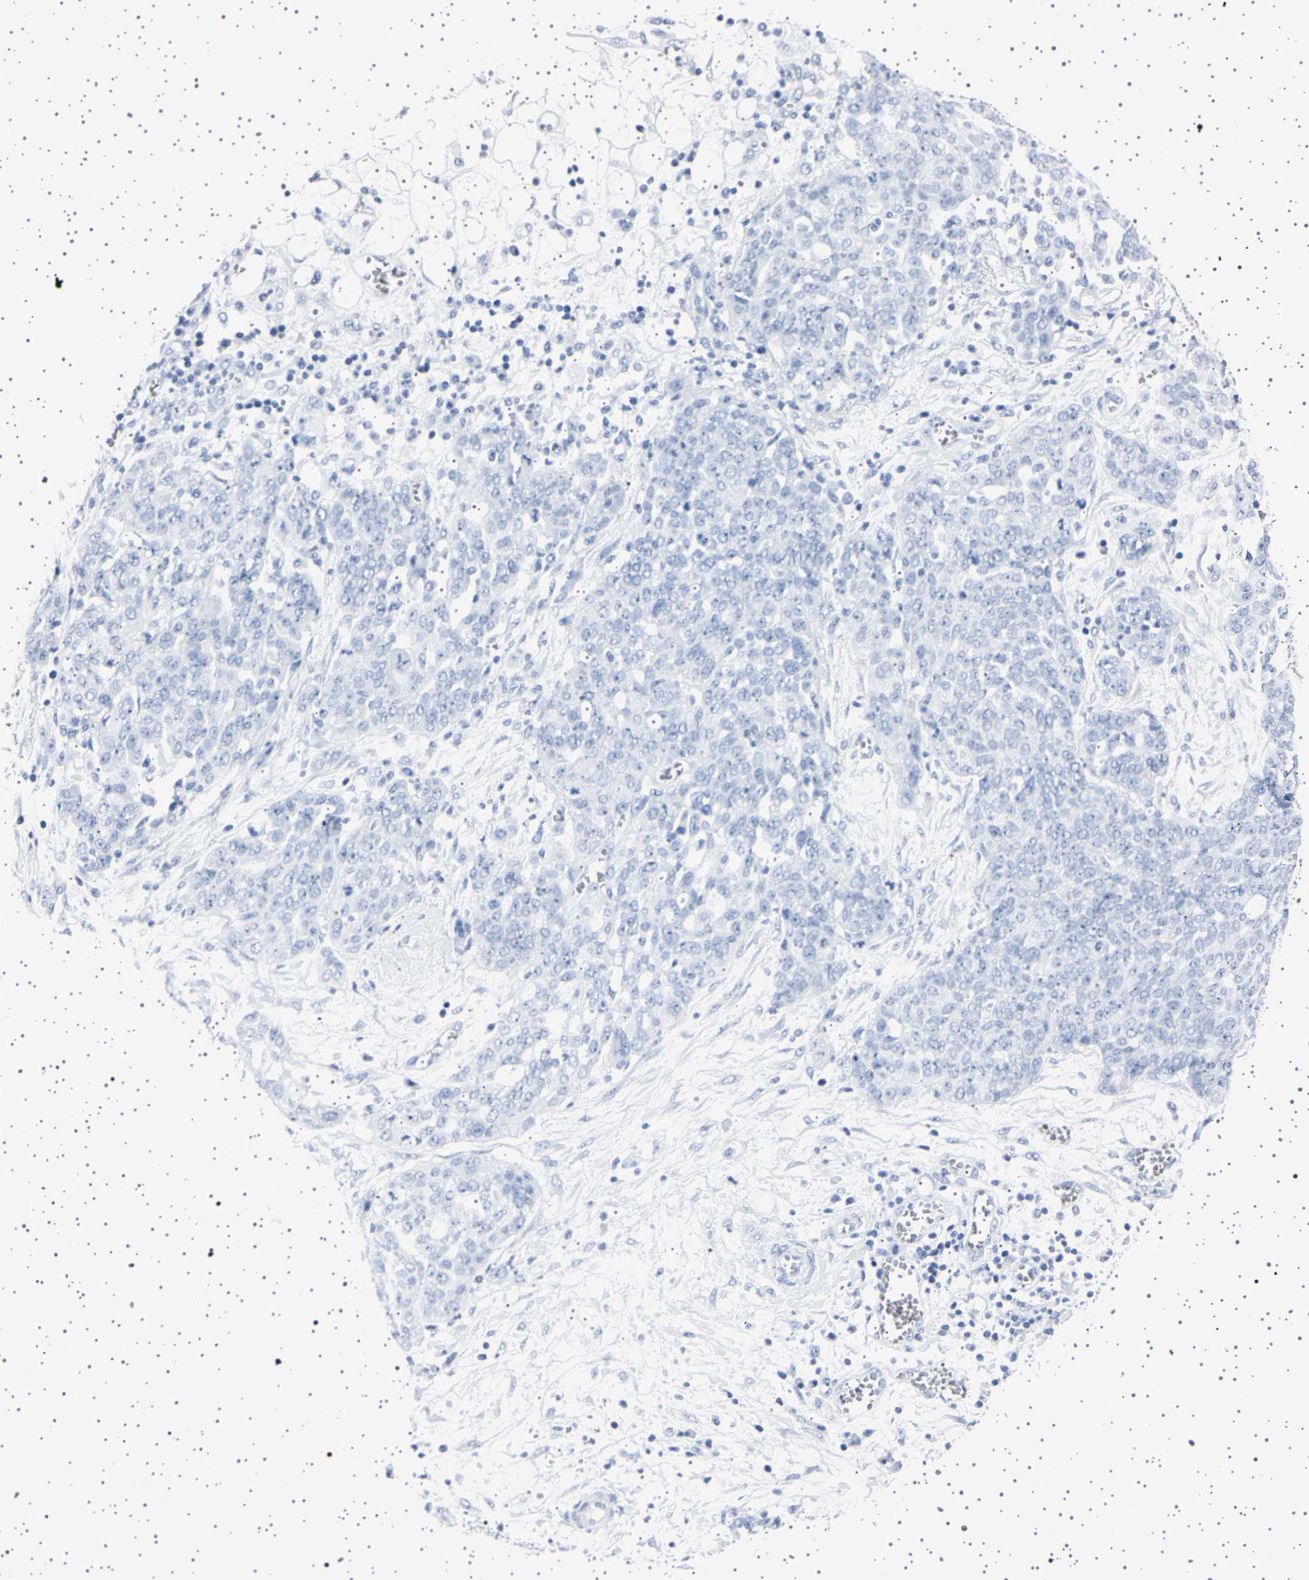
{"staining": {"intensity": "negative", "quantity": "none", "location": "none"}, "tissue": "ovarian cancer", "cell_type": "Tumor cells", "image_type": "cancer", "snomed": [{"axis": "morphology", "description": "Cystadenocarcinoma, serous, NOS"}, {"axis": "topography", "description": "Soft tissue"}, {"axis": "topography", "description": "Ovary"}], "caption": "This is an IHC image of human ovarian serous cystadenocarcinoma. There is no positivity in tumor cells.", "gene": "TFF3", "patient": {"sex": "female", "age": 57}}